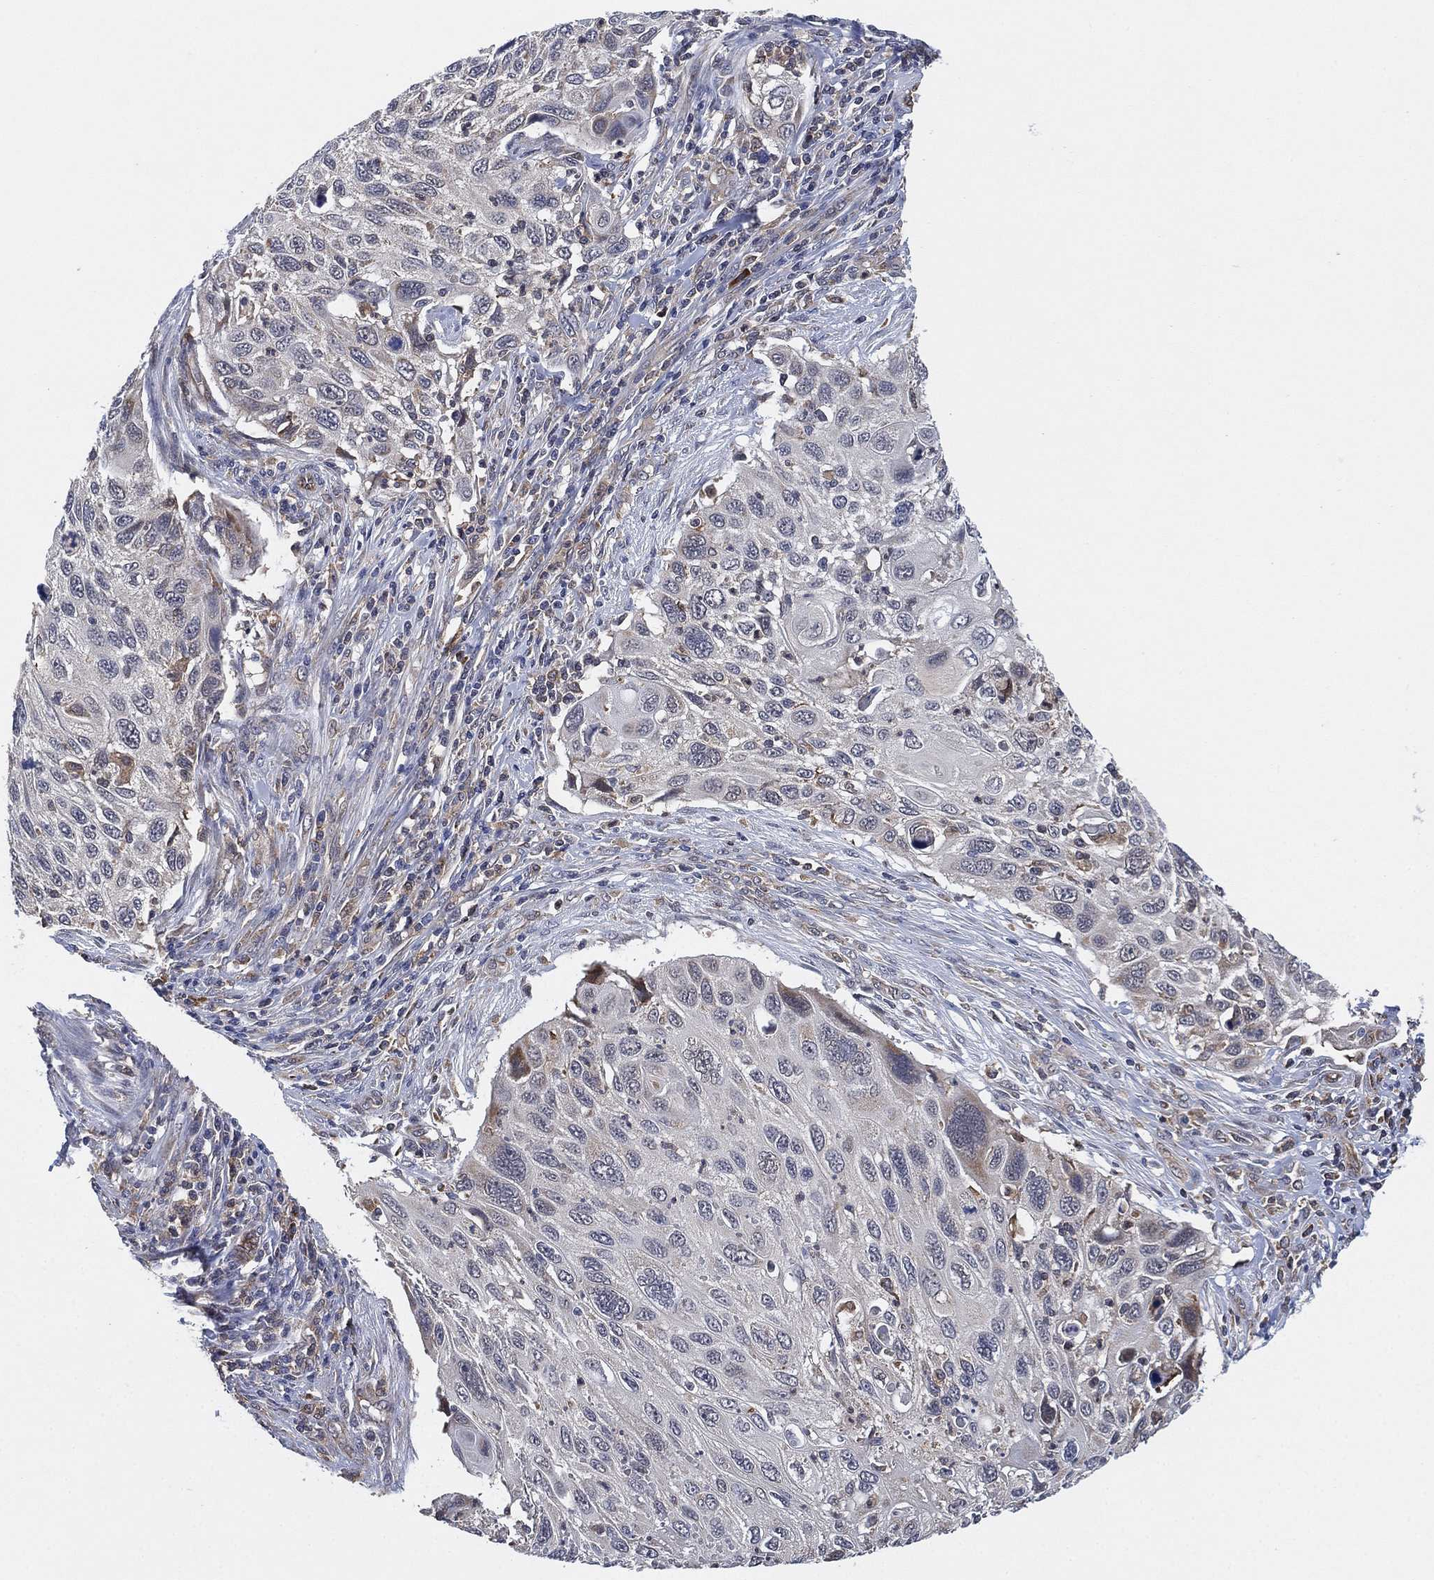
{"staining": {"intensity": "negative", "quantity": "none", "location": "none"}, "tissue": "cervical cancer", "cell_type": "Tumor cells", "image_type": "cancer", "snomed": [{"axis": "morphology", "description": "Squamous cell carcinoma, NOS"}, {"axis": "topography", "description": "Cervix"}], "caption": "A high-resolution image shows IHC staining of cervical cancer (squamous cell carcinoma), which reveals no significant positivity in tumor cells.", "gene": "FES", "patient": {"sex": "female", "age": 70}}